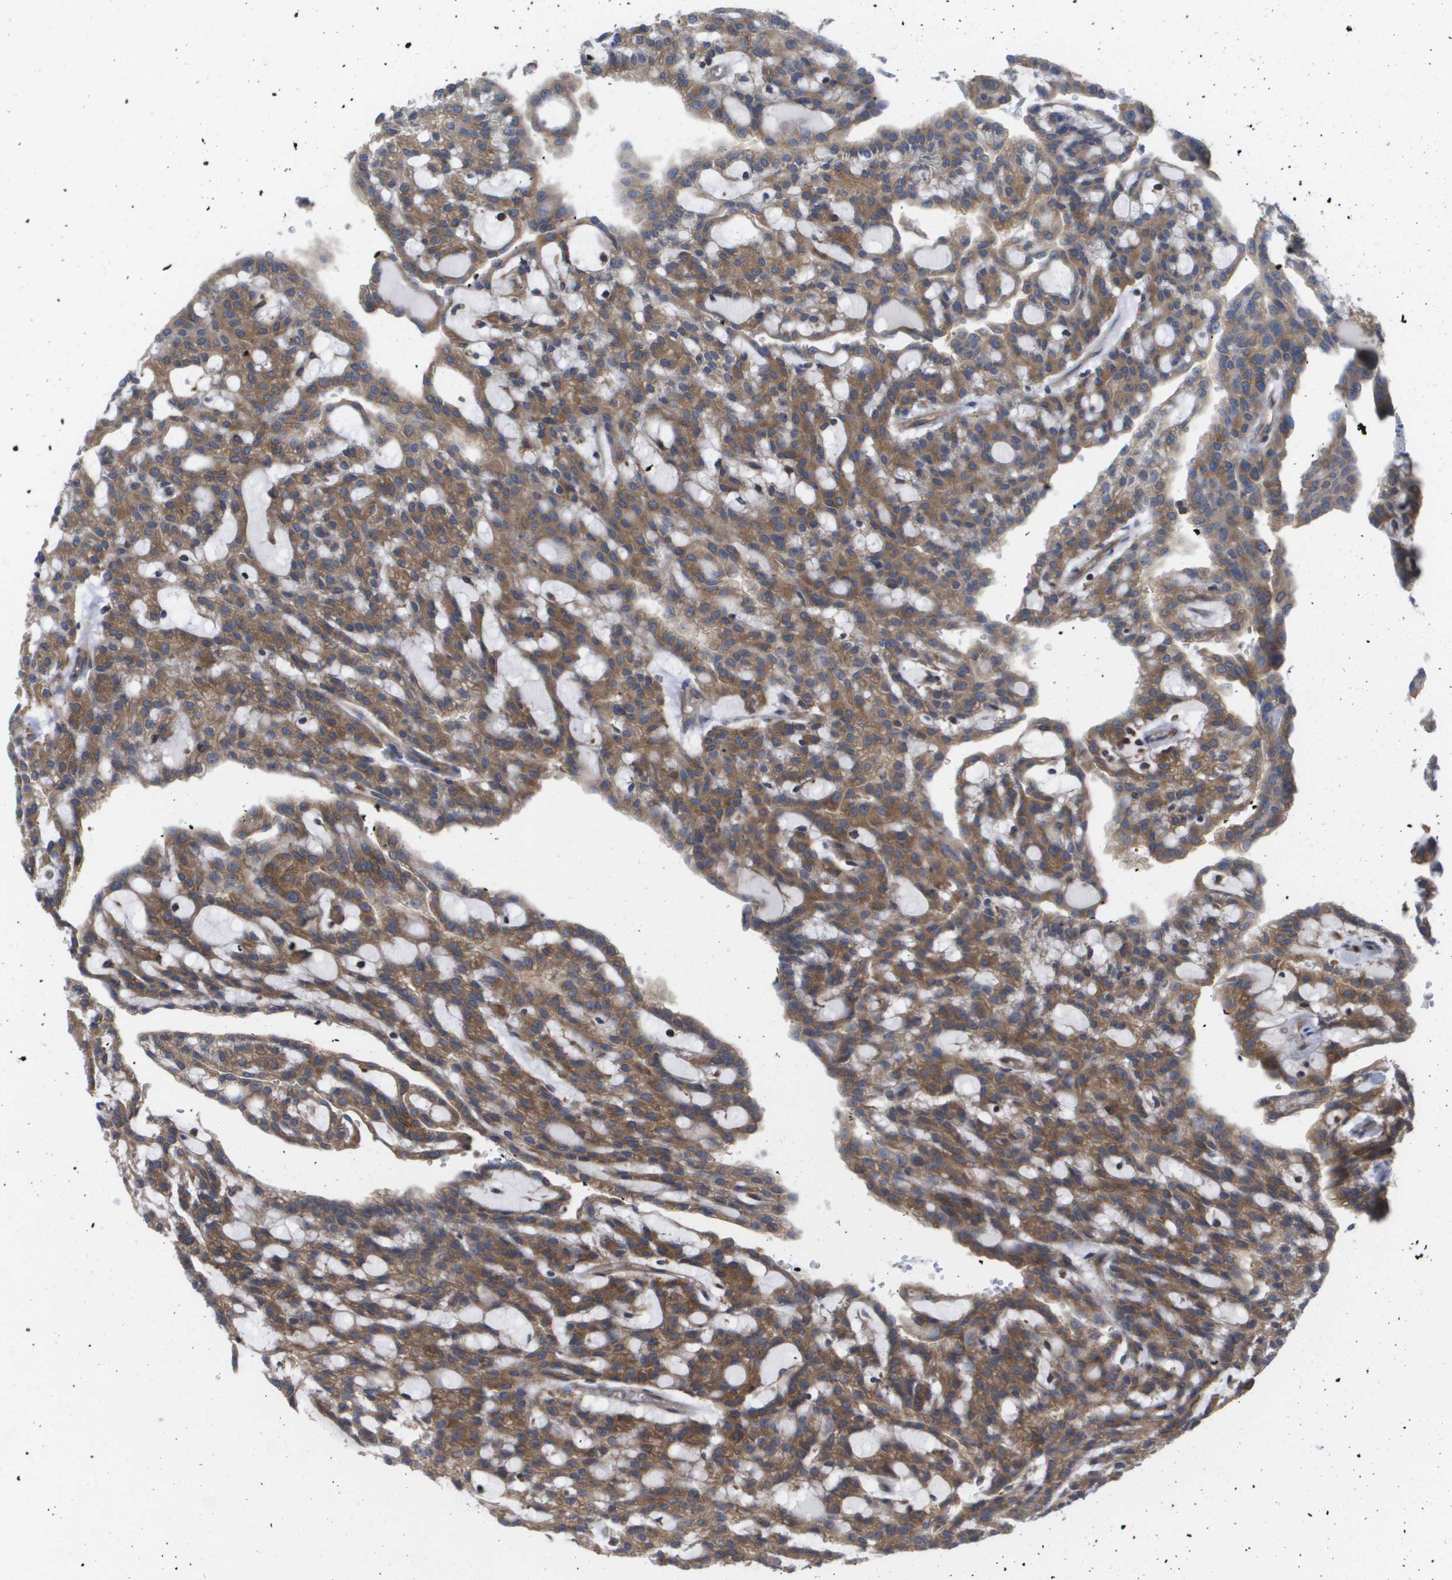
{"staining": {"intensity": "strong", "quantity": ">75%", "location": "cytoplasmic/membranous"}, "tissue": "renal cancer", "cell_type": "Tumor cells", "image_type": "cancer", "snomed": [{"axis": "morphology", "description": "Adenocarcinoma, NOS"}, {"axis": "topography", "description": "Kidney"}], "caption": "IHC histopathology image of neoplastic tissue: human renal adenocarcinoma stained using immunohistochemistry (IHC) demonstrates high levels of strong protein expression localized specifically in the cytoplasmic/membranous of tumor cells, appearing as a cytoplasmic/membranous brown color.", "gene": "EIF4G2", "patient": {"sex": "male", "age": 63}}